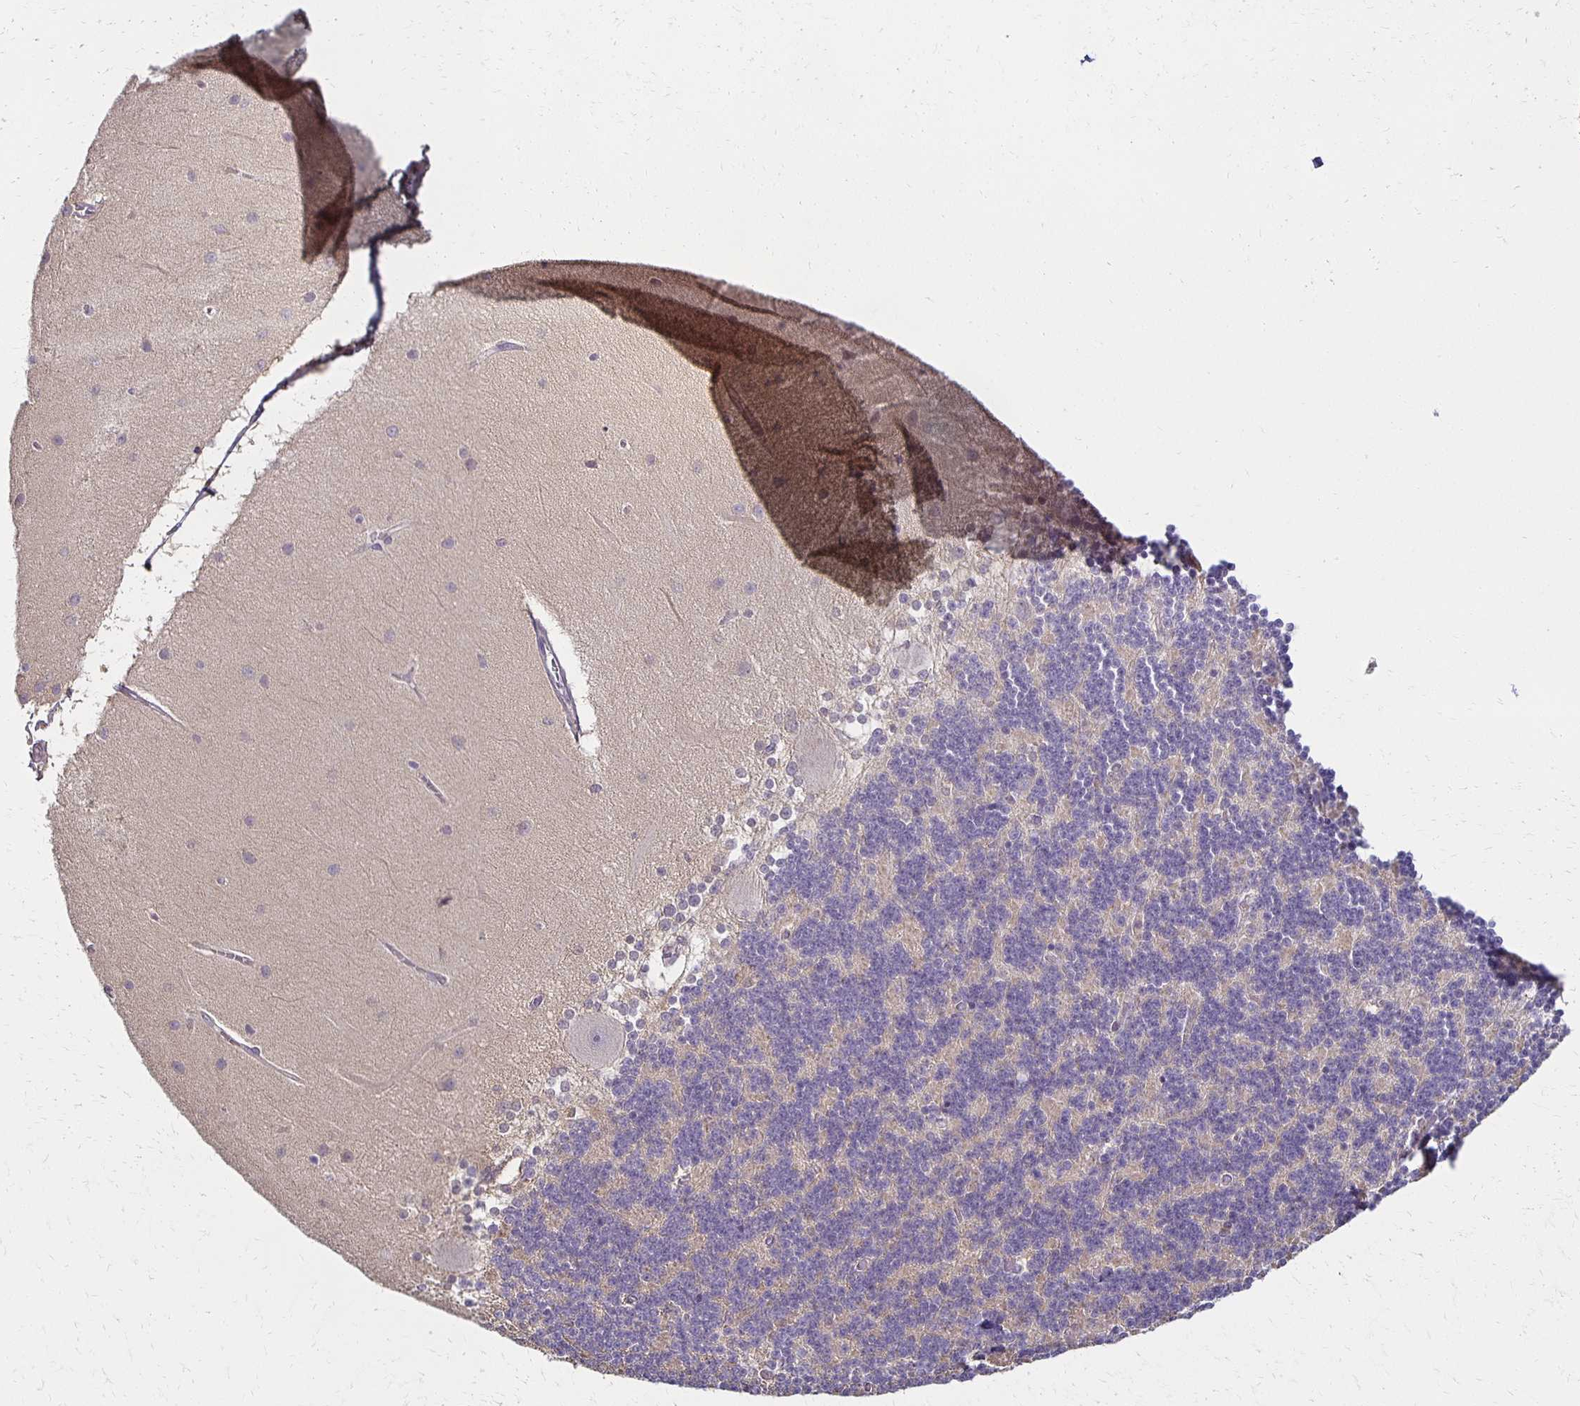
{"staining": {"intensity": "negative", "quantity": "none", "location": "none"}, "tissue": "cerebellum", "cell_type": "Cells in granular layer", "image_type": "normal", "snomed": [{"axis": "morphology", "description": "Normal tissue, NOS"}, {"axis": "topography", "description": "Cerebellum"}], "caption": "Immunohistochemistry (IHC) histopathology image of unremarkable cerebellum stained for a protein (brown), which reveals no positivity in cells in granular layer. The staining was performed using DAB (3,3'-diaminobenzidine) to visualize the protein expression in brown, while the nuclei were stained in blue with hematoxylin (Magnification: 20x).", "gene": "GPX4", "patient": {"sex": "female", "age": 54}}